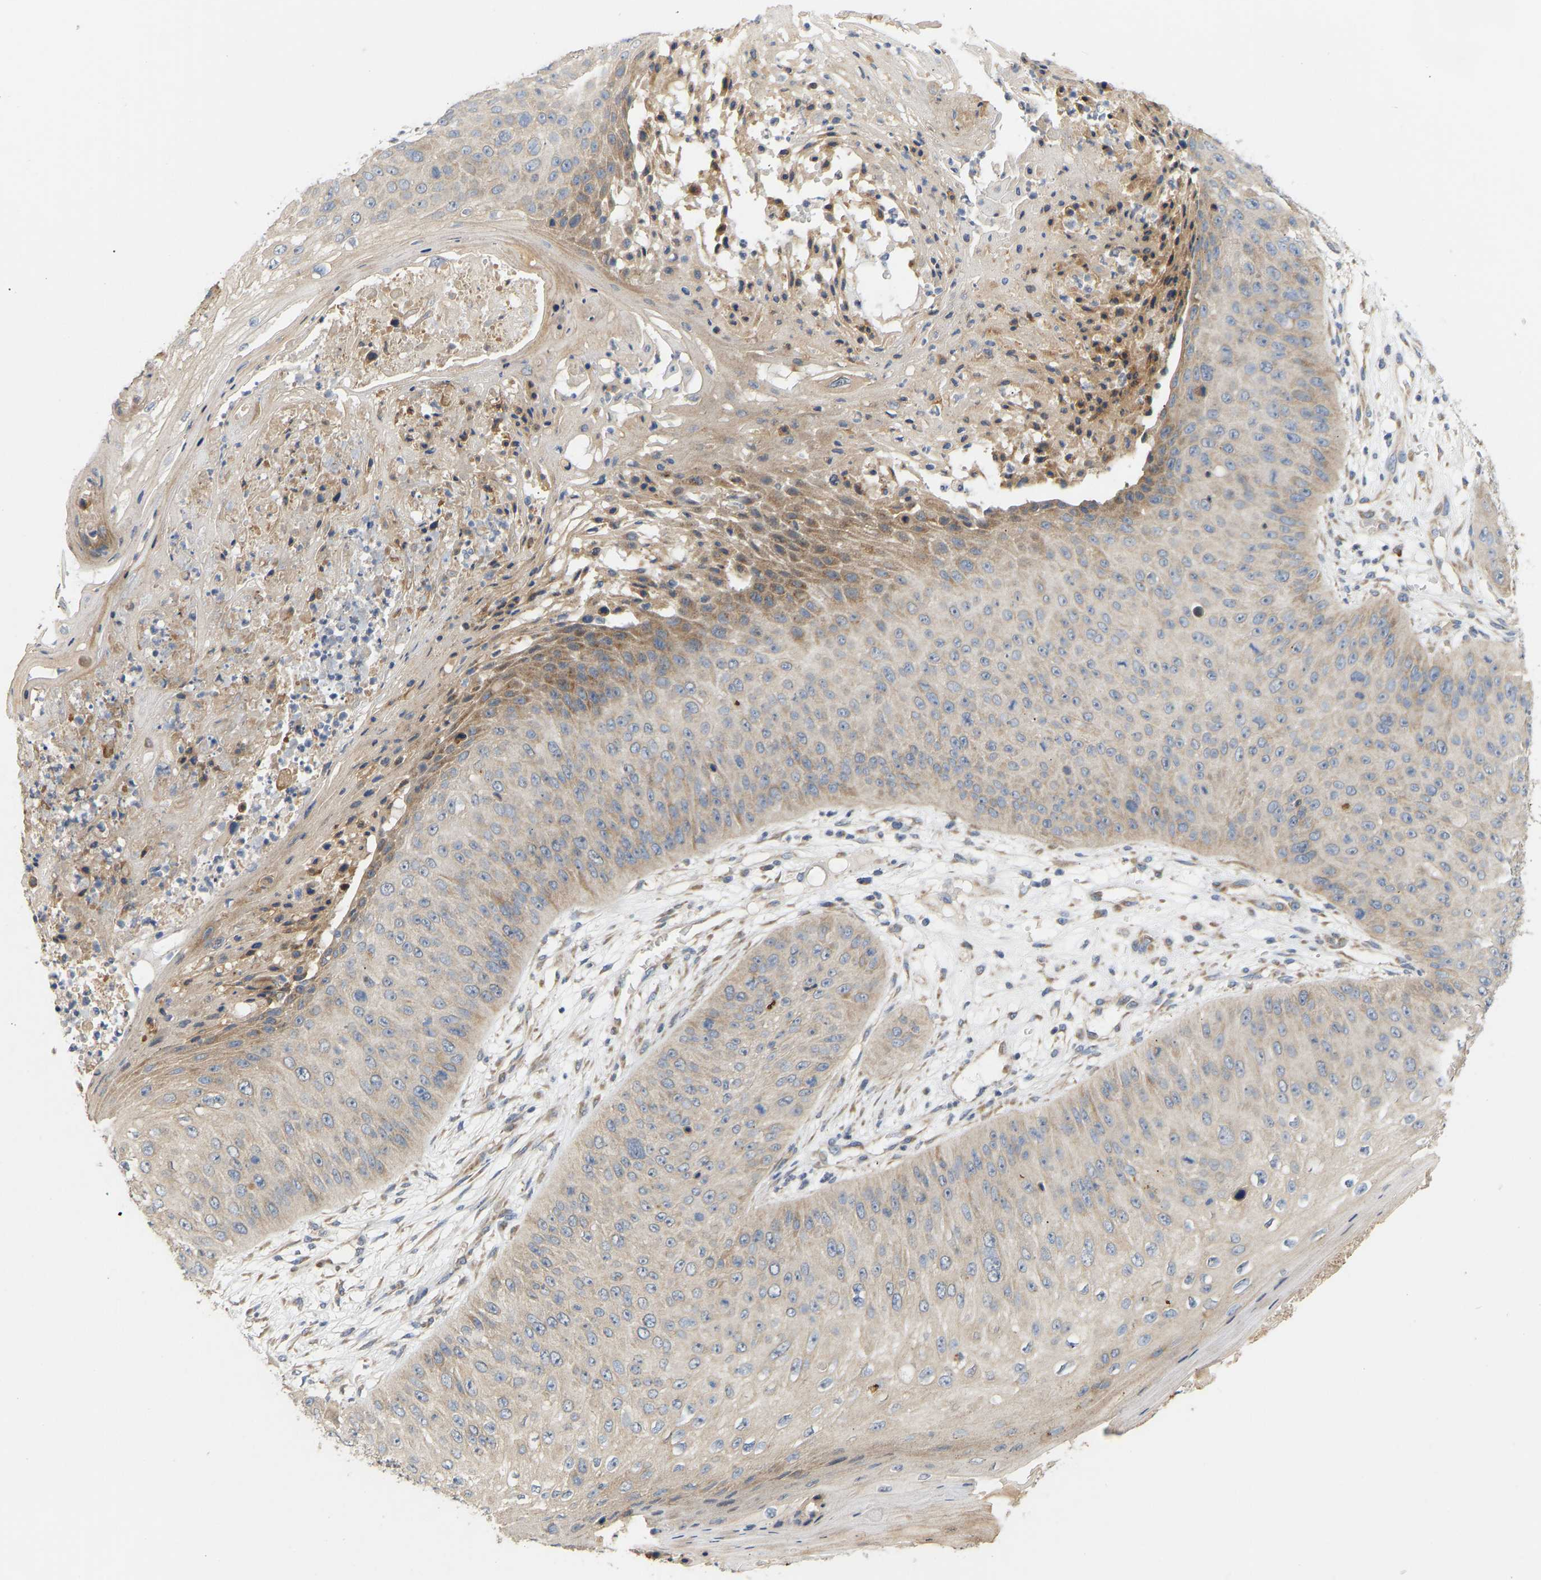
{"staining": {"intensity": "weak", "quantity": "<25%", "location": "cytoplasmic/membranous"}, "tissue": "skin cancer", "cell_type": "Tumor cells", "image_type": "cancer", "snomed": [{"axis": "morphology", "description": "Squamous cell carcinoma, NOS"}, {"axis": "topography", "description": "Skin"}], "caption": "Tumor cells show no significant protein staining in skin squamous cell carcinoma. Nuclei are stained in blue.", "gene": "HACD2", "patient": {"sex": "female", "age": 80}}